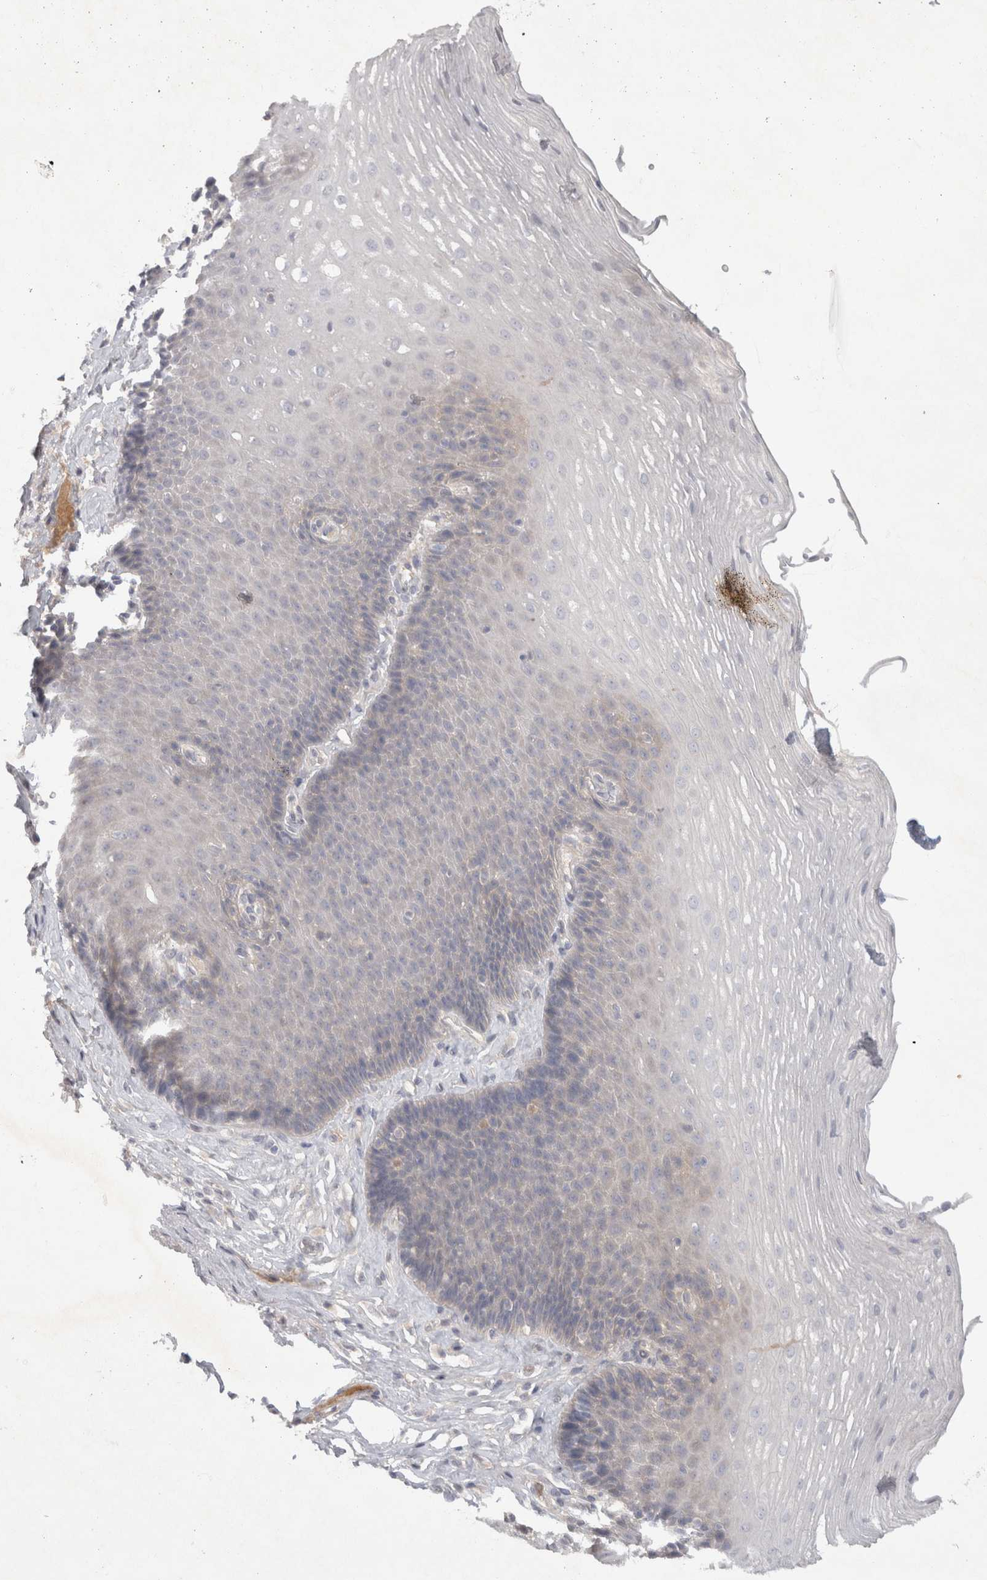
{"staining": {"intensity": "negative", "quantity": "none", "location": "none"}, "tissue": "esophagus", "cell_type": "Squamous epithelial cells", "image_type": "normal", "snomed": [{"axis": "morphology", "description": "Normal tissue, NOS"}, {"axis": "topography", "description": "Esophagus"}], "caption": "Immunohistochemical staining of normal esophagus displays no significant staining in squamous epithelial cells.", "gene": "BZW2", "patient": {"sex": "female", "age": 66}}